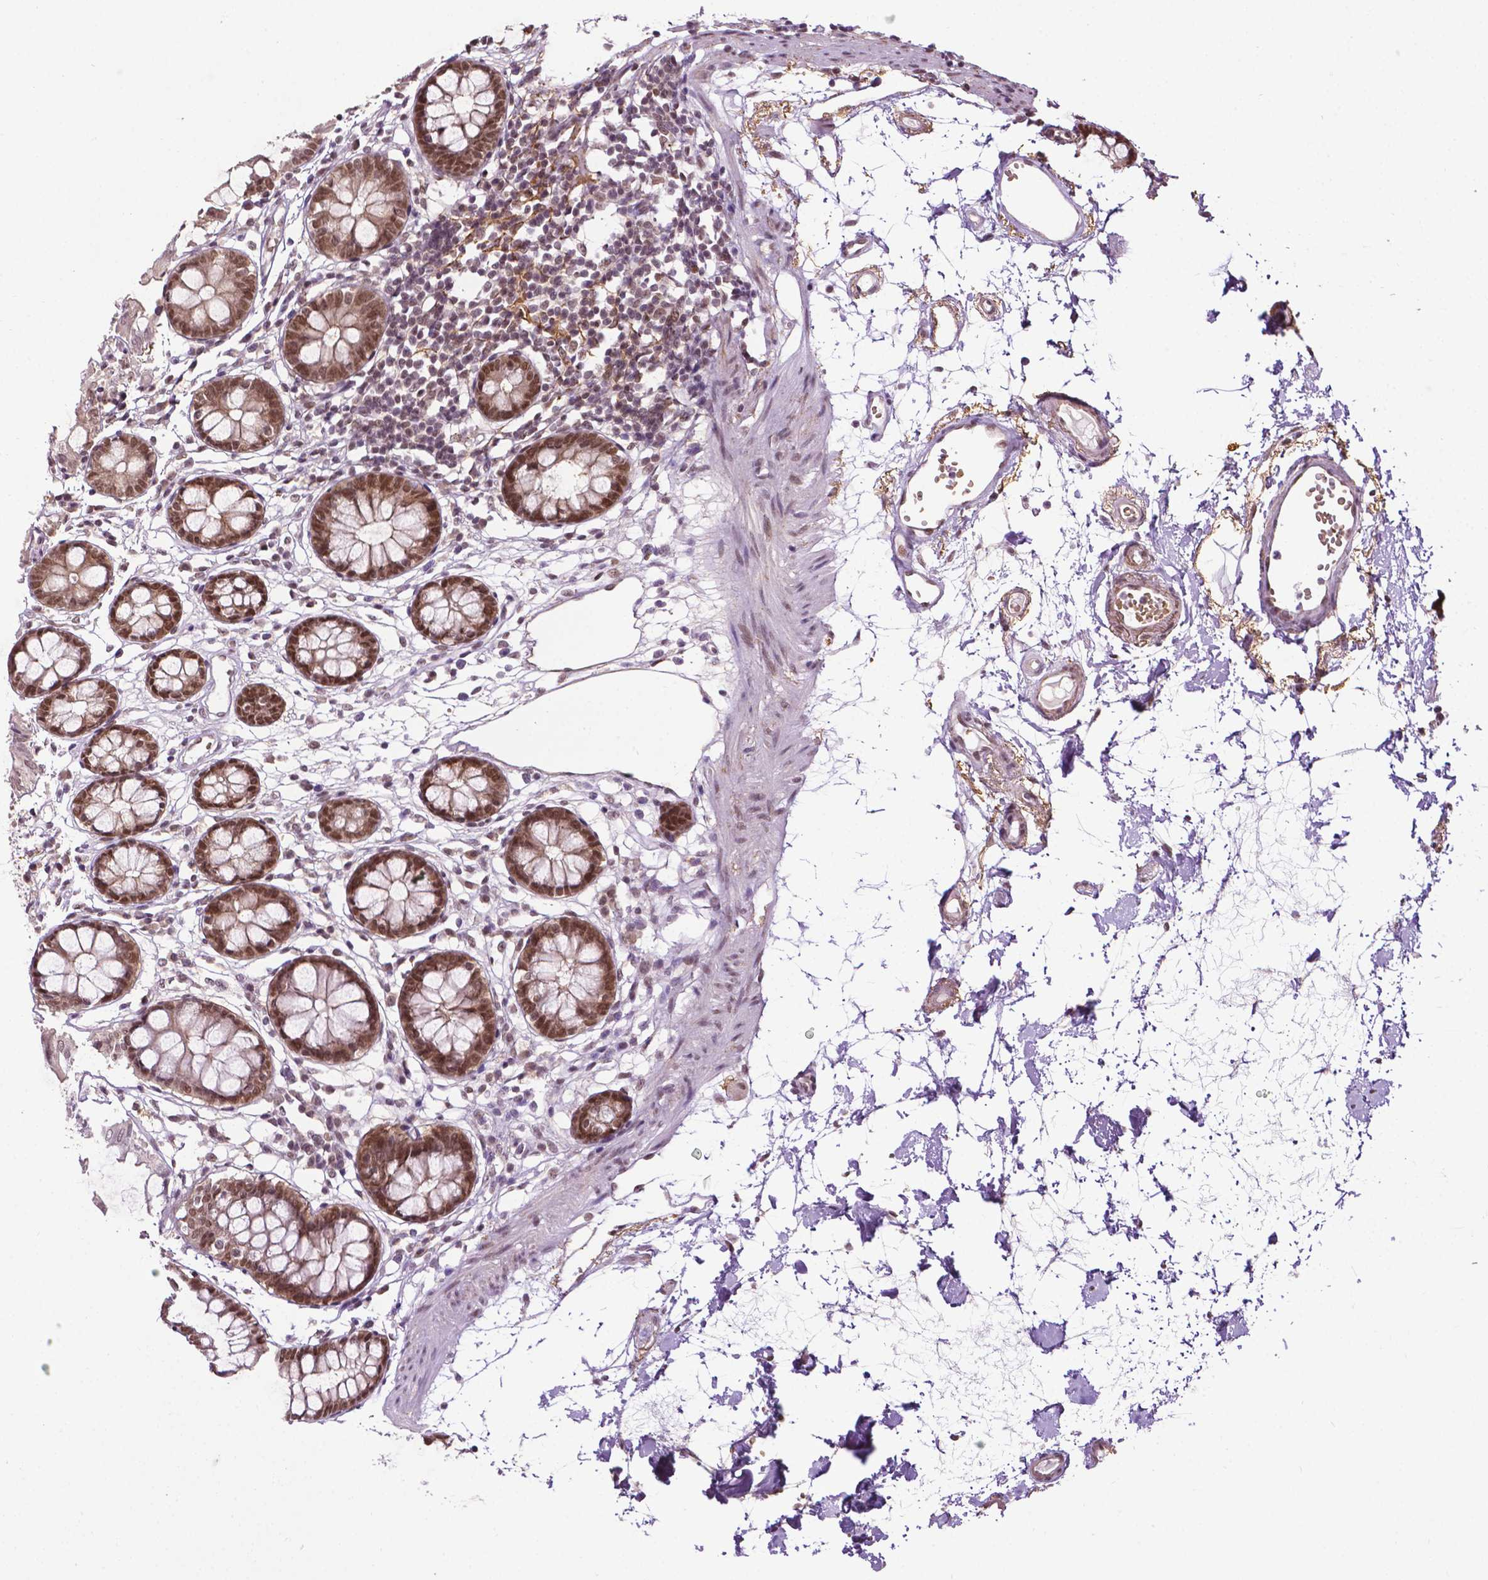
{"staining": {"intensity": "weak", "quantity": "25%-75%", "location": "nuclear"}, "tissue": "colon", "cell_type": "Endothelial cells", "image_type": "normal", "snomed": [{"axis": "morphology", "description": "Normal tissue, NOS"}, {"axis": "topography", "description": "Colon"}], "caption": "An immunohistochemistry (IHC) photomicrograph of benign tissue is shown. Protein staining in brown highlights weak nuclear positivity in colon within endothelial cells.", "gene": "UBQLN4", "patient": {"sex": "female", "age": 84}}